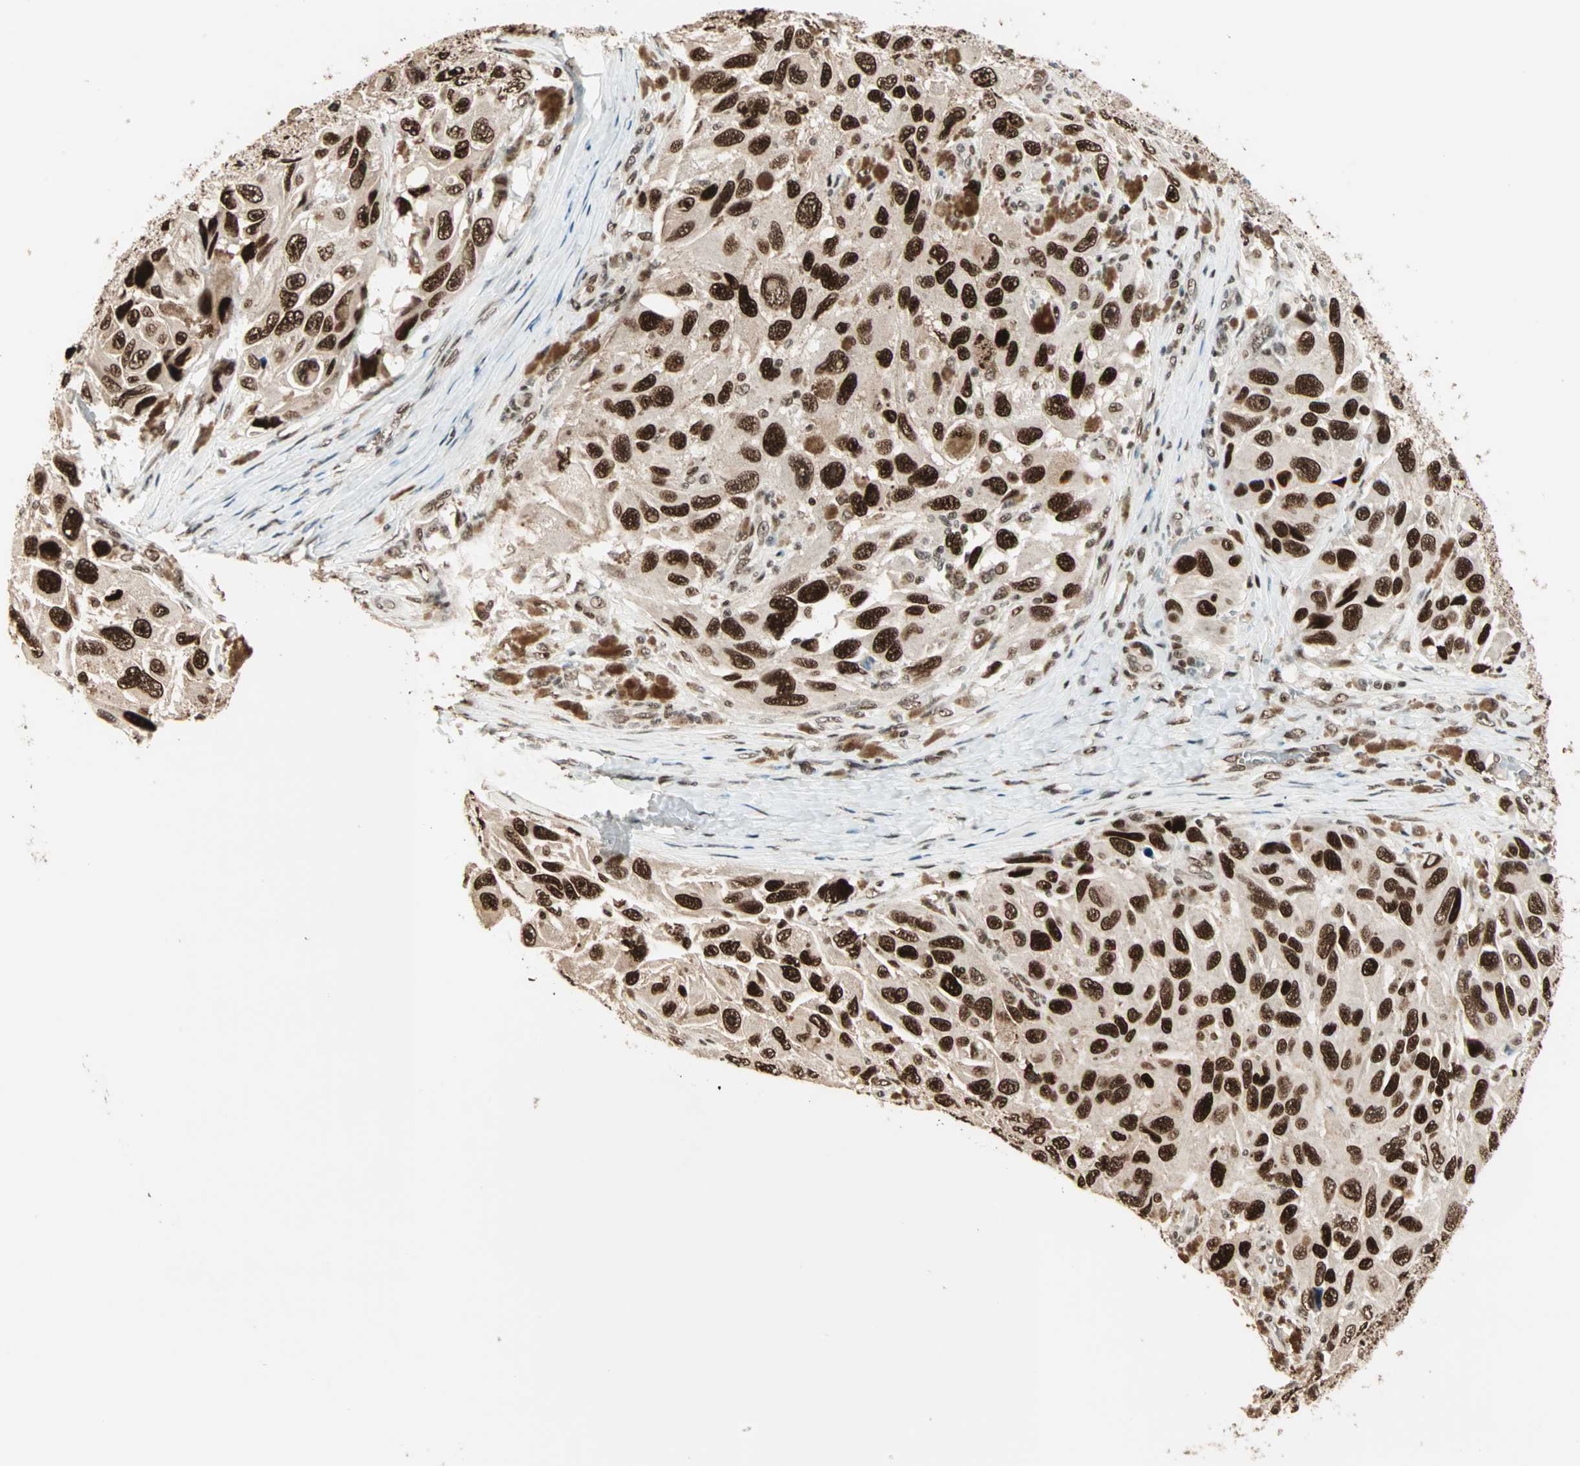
{"staining": {"intensity": "strong", "quantity": ">75%", "location": "nuclear"}, "tissue": "melanoma", "cell_type": "Tumor cells", "image_type": "cancer", "snomed": [{"axis": "morphology", "description": "Malignant melanoma, NOS"}, {"axis": "topography", "description": "Skin"}], "caption": "Protein staining of malignant melanoma tissue shows strong nuclear positivity in about >75% of tumor cells. The protein of interest is shown in brown color, while the nuclei are stained blue.", "gene": "MDC1", "patient": {"sex": "female", "age": 73}}